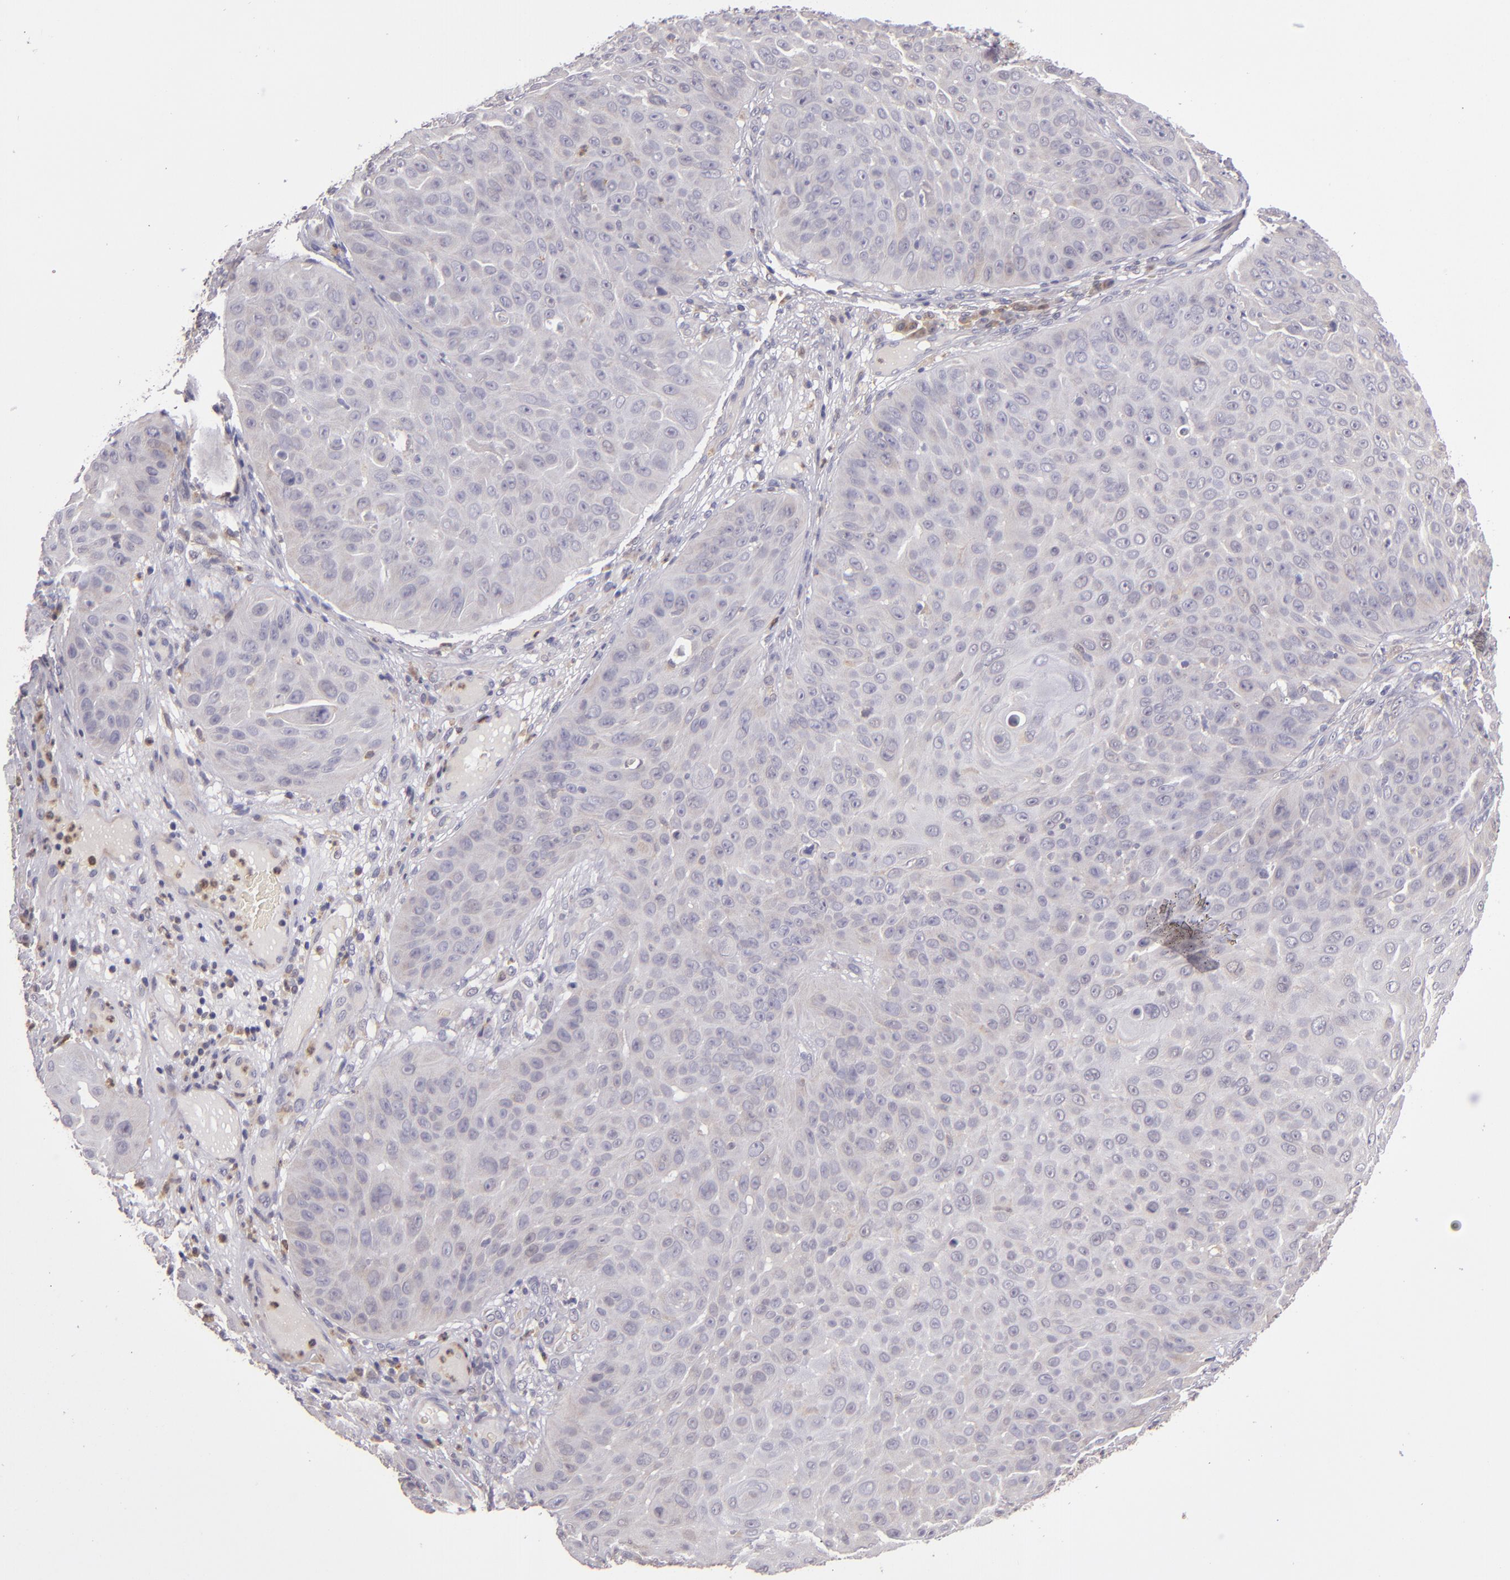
{"staining": {"intensity": "weak", "quantity": ">75%", "location": "cytoplasmic/membranous"}, "tissue": "skin cancer", "cell_type": "Tumor cells", "image_type": "cancer", "snomed": [{"axis": "morphology", "description": "Squamous cell carcinoma, NOS"}, {"axis": "topography", "description": "Skin"}], "caption": "Skin cancer stained for a protein displays weak cytoplasmic/membranous positivity in tumor cells.", "gene": "FHIT", "patient": {"sex": "male", "age": 82}}